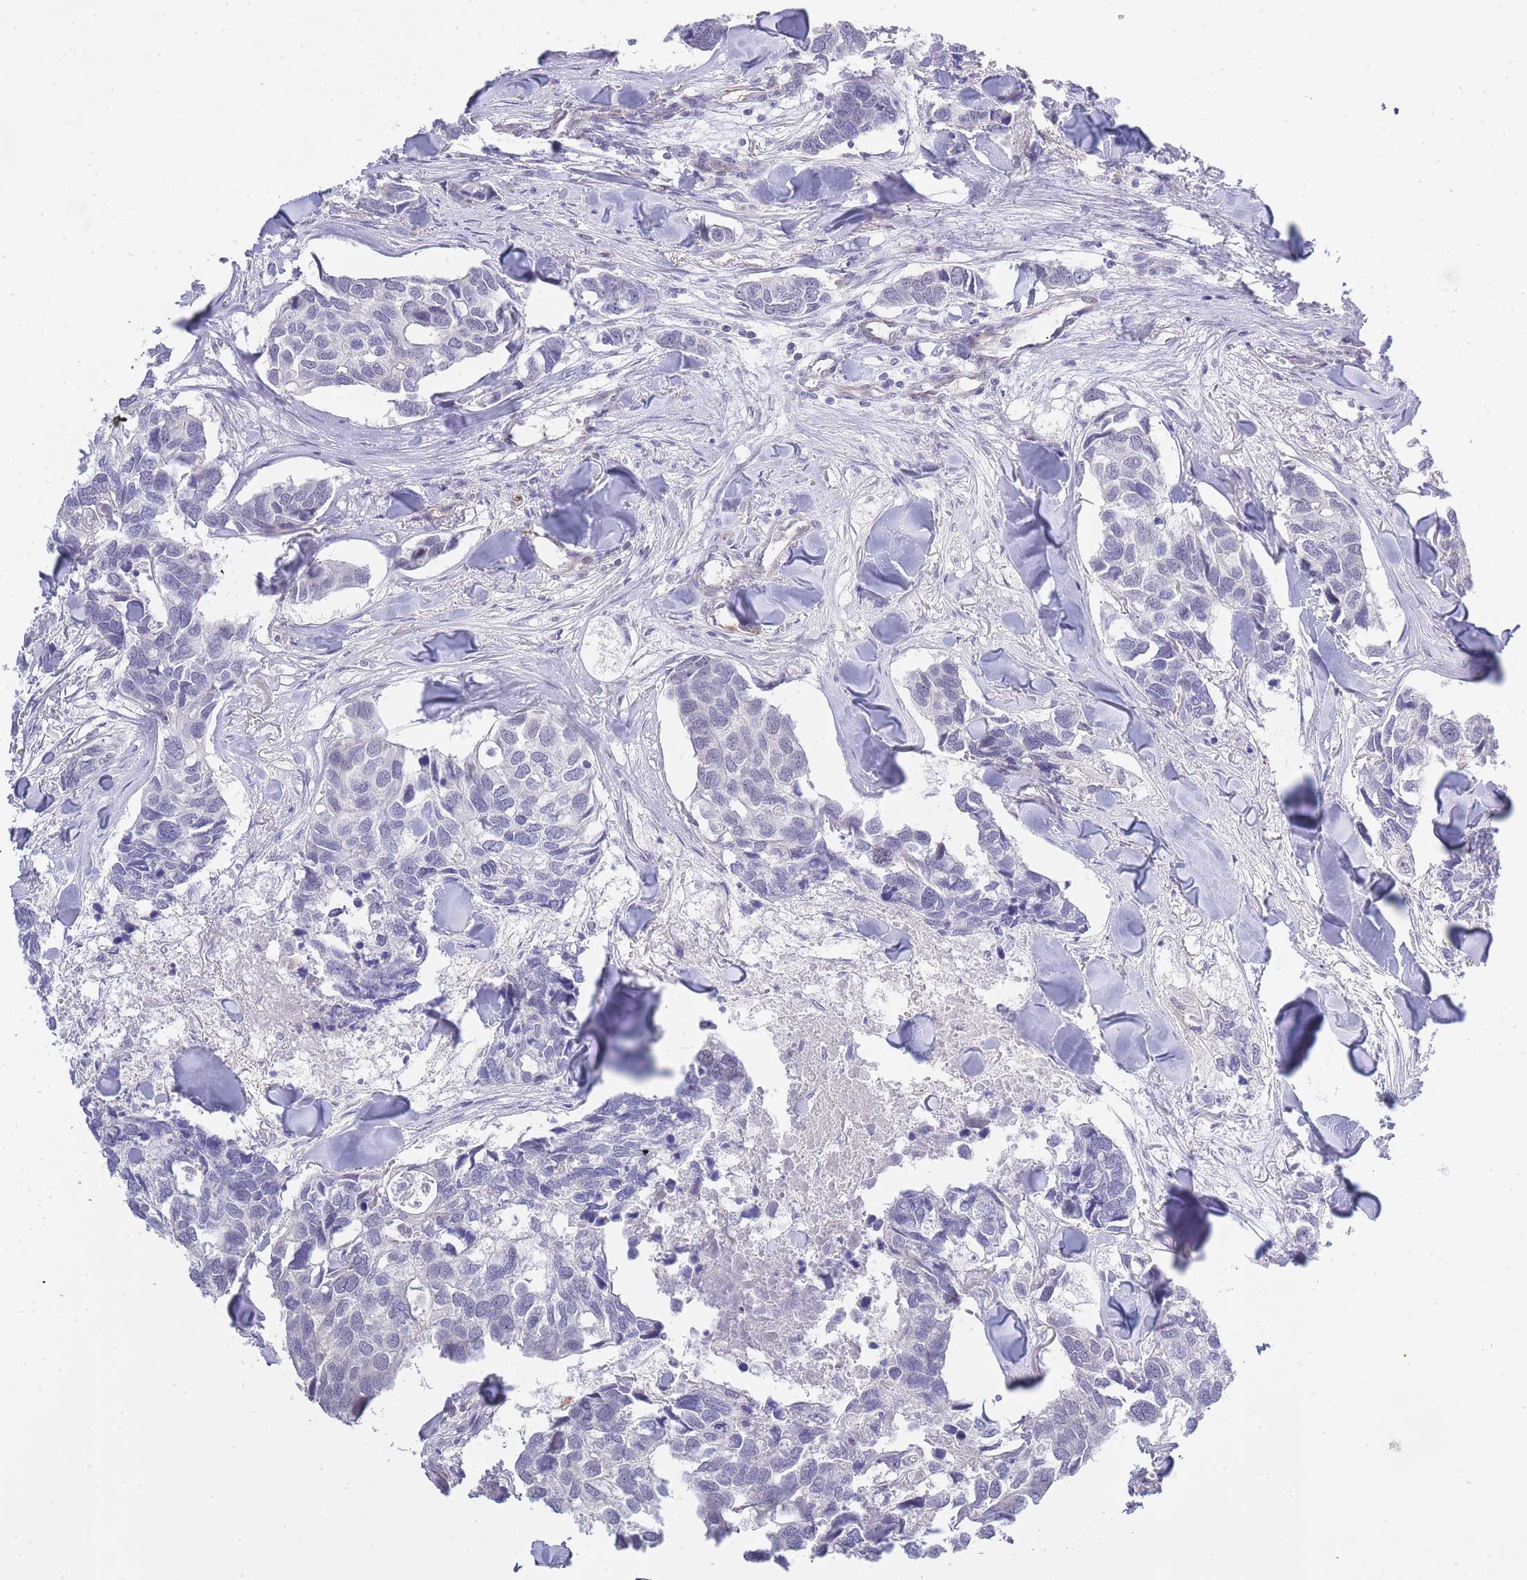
{"staining": {"intensity": "negative", "quantity": "none", "location": "none"}, "tissue": "breast cancer", "cell_type": "Tumor cells", "image_type": "cancer", "snomed": [{"axis": "morphology", "description": "Duct carcinoma"}, {"axis": "topography", "description": "Breast"}], "caption": "Immunohistochemistry (IHC) of human breast cancer (invasive ductal carcinoma) shows no positivity in tumor cells.", "gene": "C19orf25", "patient": {"sex": "female", "age": 83}}